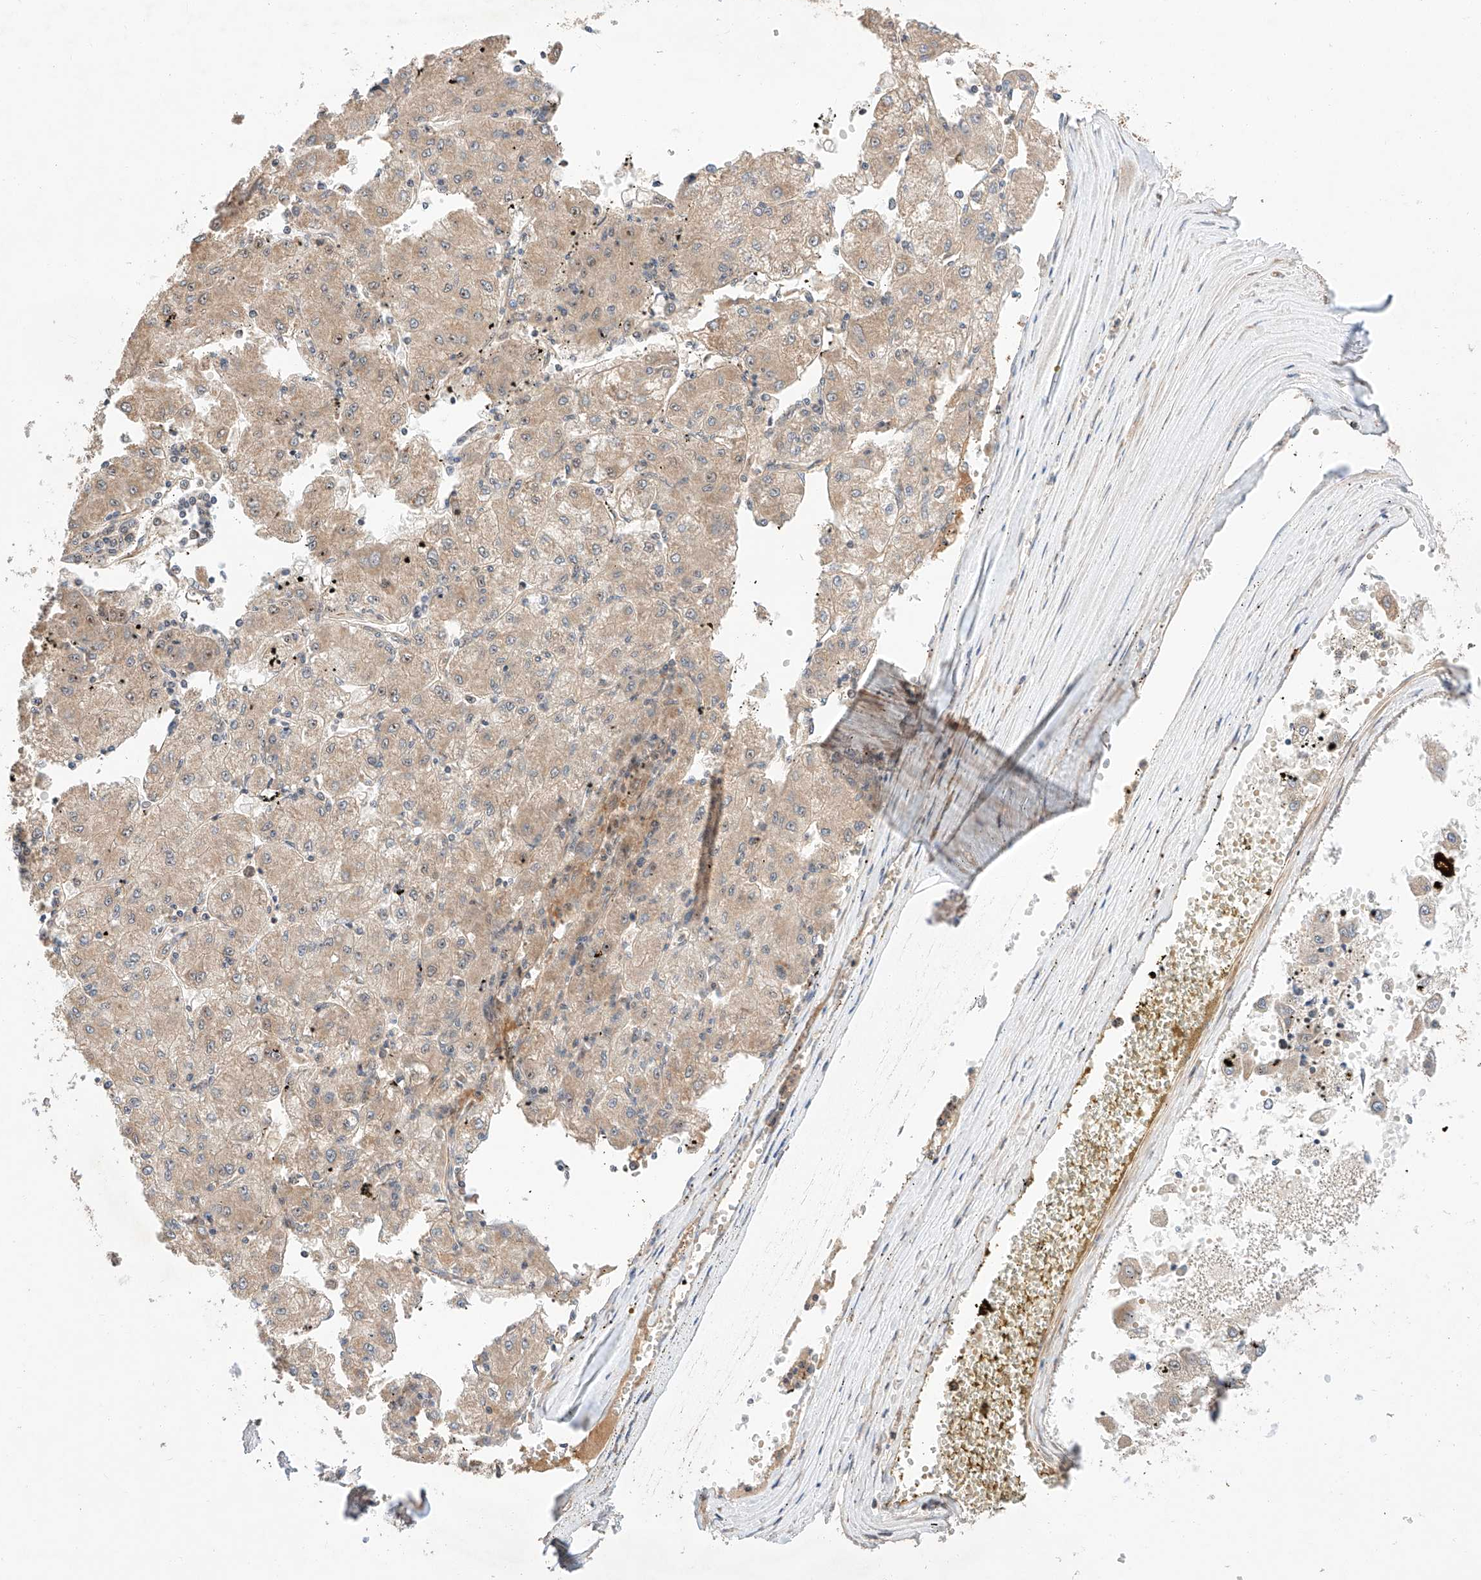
{"staining": {"intensity": "moderate", "quantity": "25%-75%", "location": "cytoplasmic/membranous"}, "tissue": "liver cancer", "cell_type": "Tumor cells", "image_type": "cancer", "snomed": [{"axis": "morphology", "description": "Carcinoma, Hepatocellular, NOS"}, {"axis": "topography", "description": "Liver"}], "caption": "The immunohistochemical stain highlights moderate cytoplasmic/membranous positivity in tumor cells of liver cancer (hepatocellular carcinoma) tissue.", "gene": "RAB23", "patient": {"sex": "male", "age": 72}}